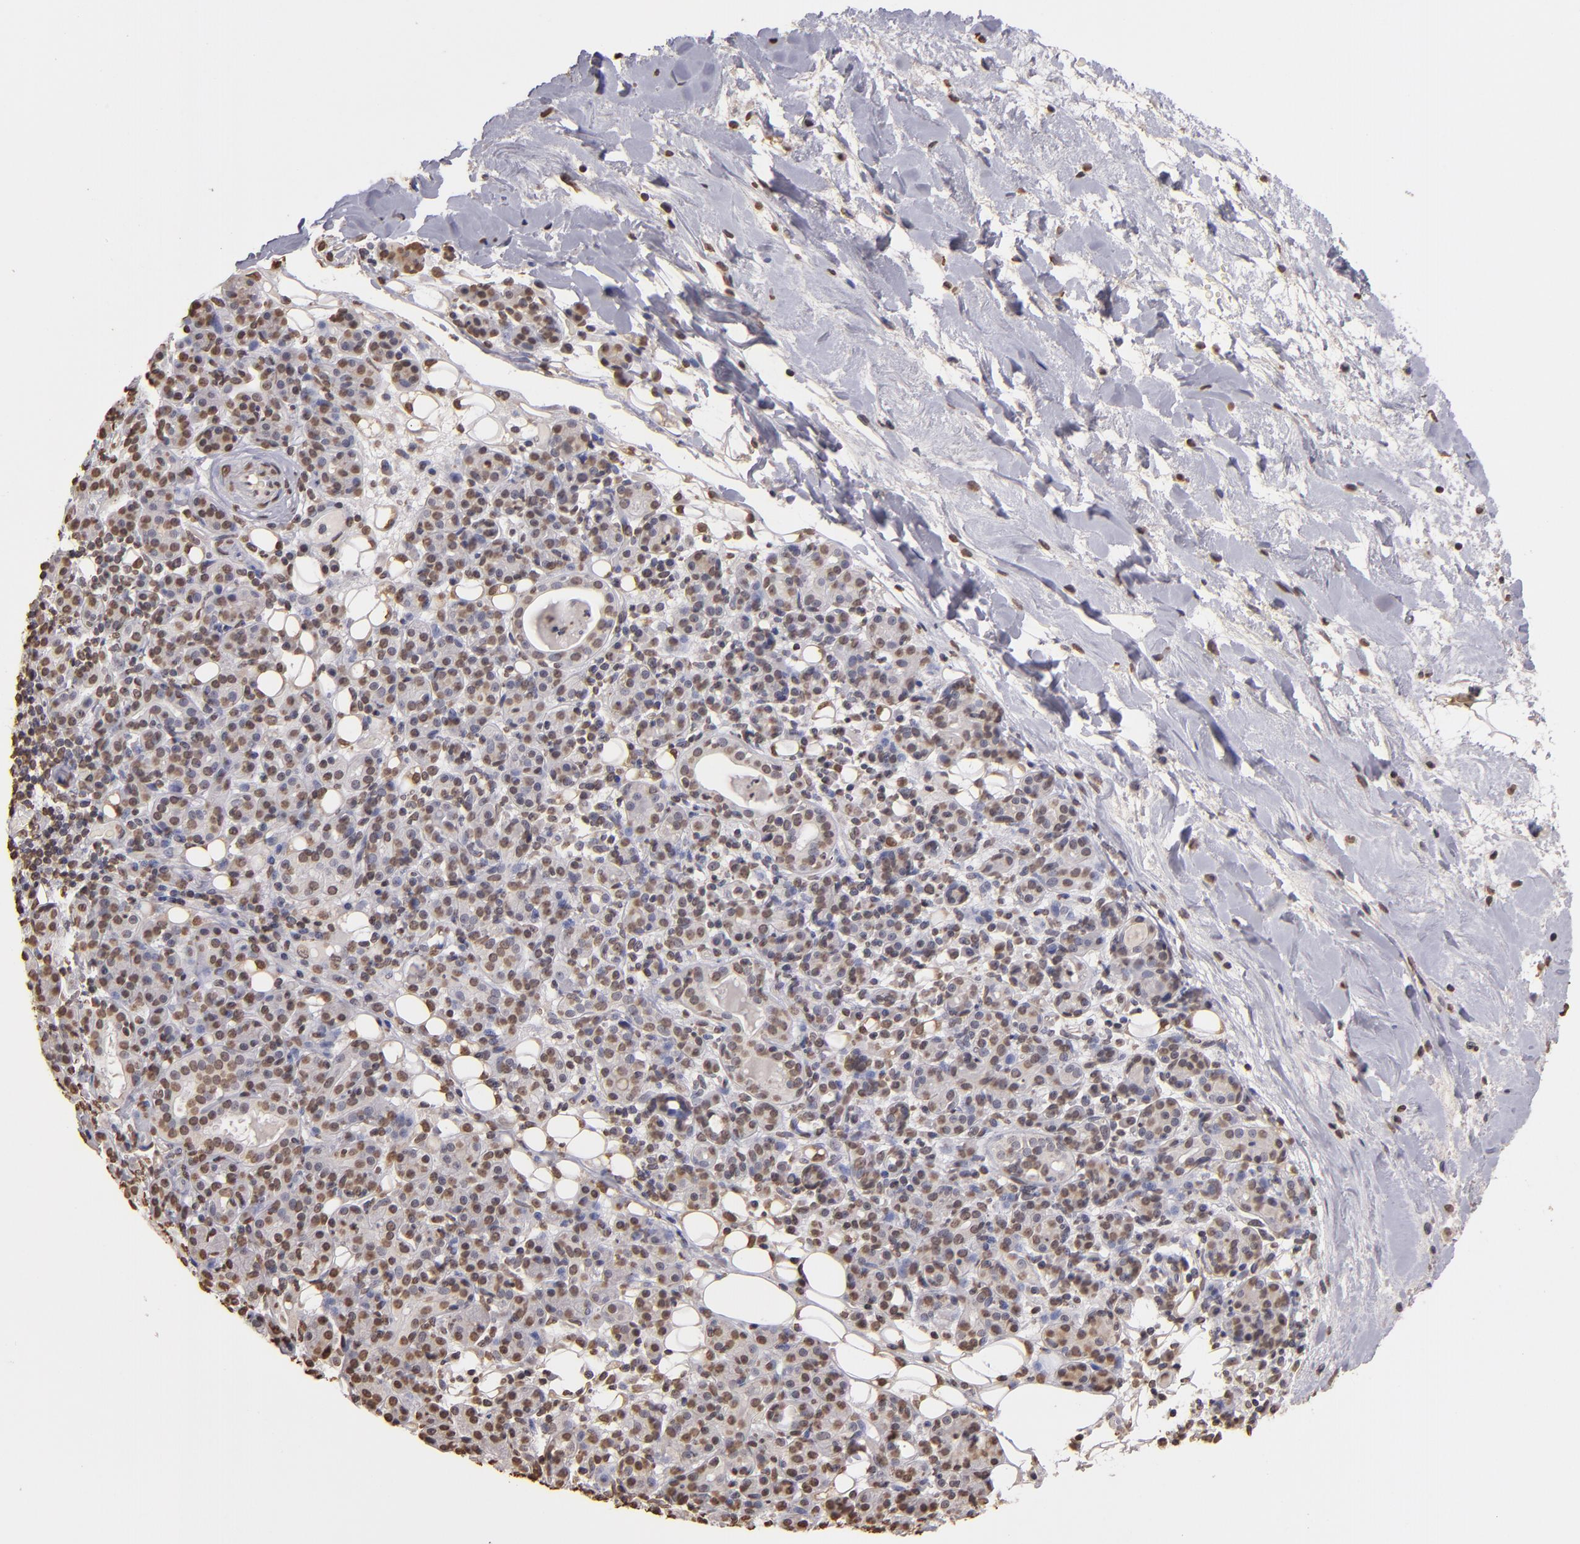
{"staining": {"intensity": "moderate", "quantity": "25%-75%", "location": "nuclear"}, "tissue": "skin cancer", "cell_type": "Tumor cells", "image_type": "cancer", "snomed": [{"axis": "morphology", "description": "Squamous cell carcinoma, NOS"}, {"axis": "topography", "description": "Skin"}], "caption": "Protein analysis of squamous cell carcinoma (skin) tissue displays moderate nuclear expression in approximately 25%-75% of tumor cells. (Brightfield microscopy of DAB IHC at high magnification).", "gene": "LBX1", "patient": {"sex": "male", "age": 84}}